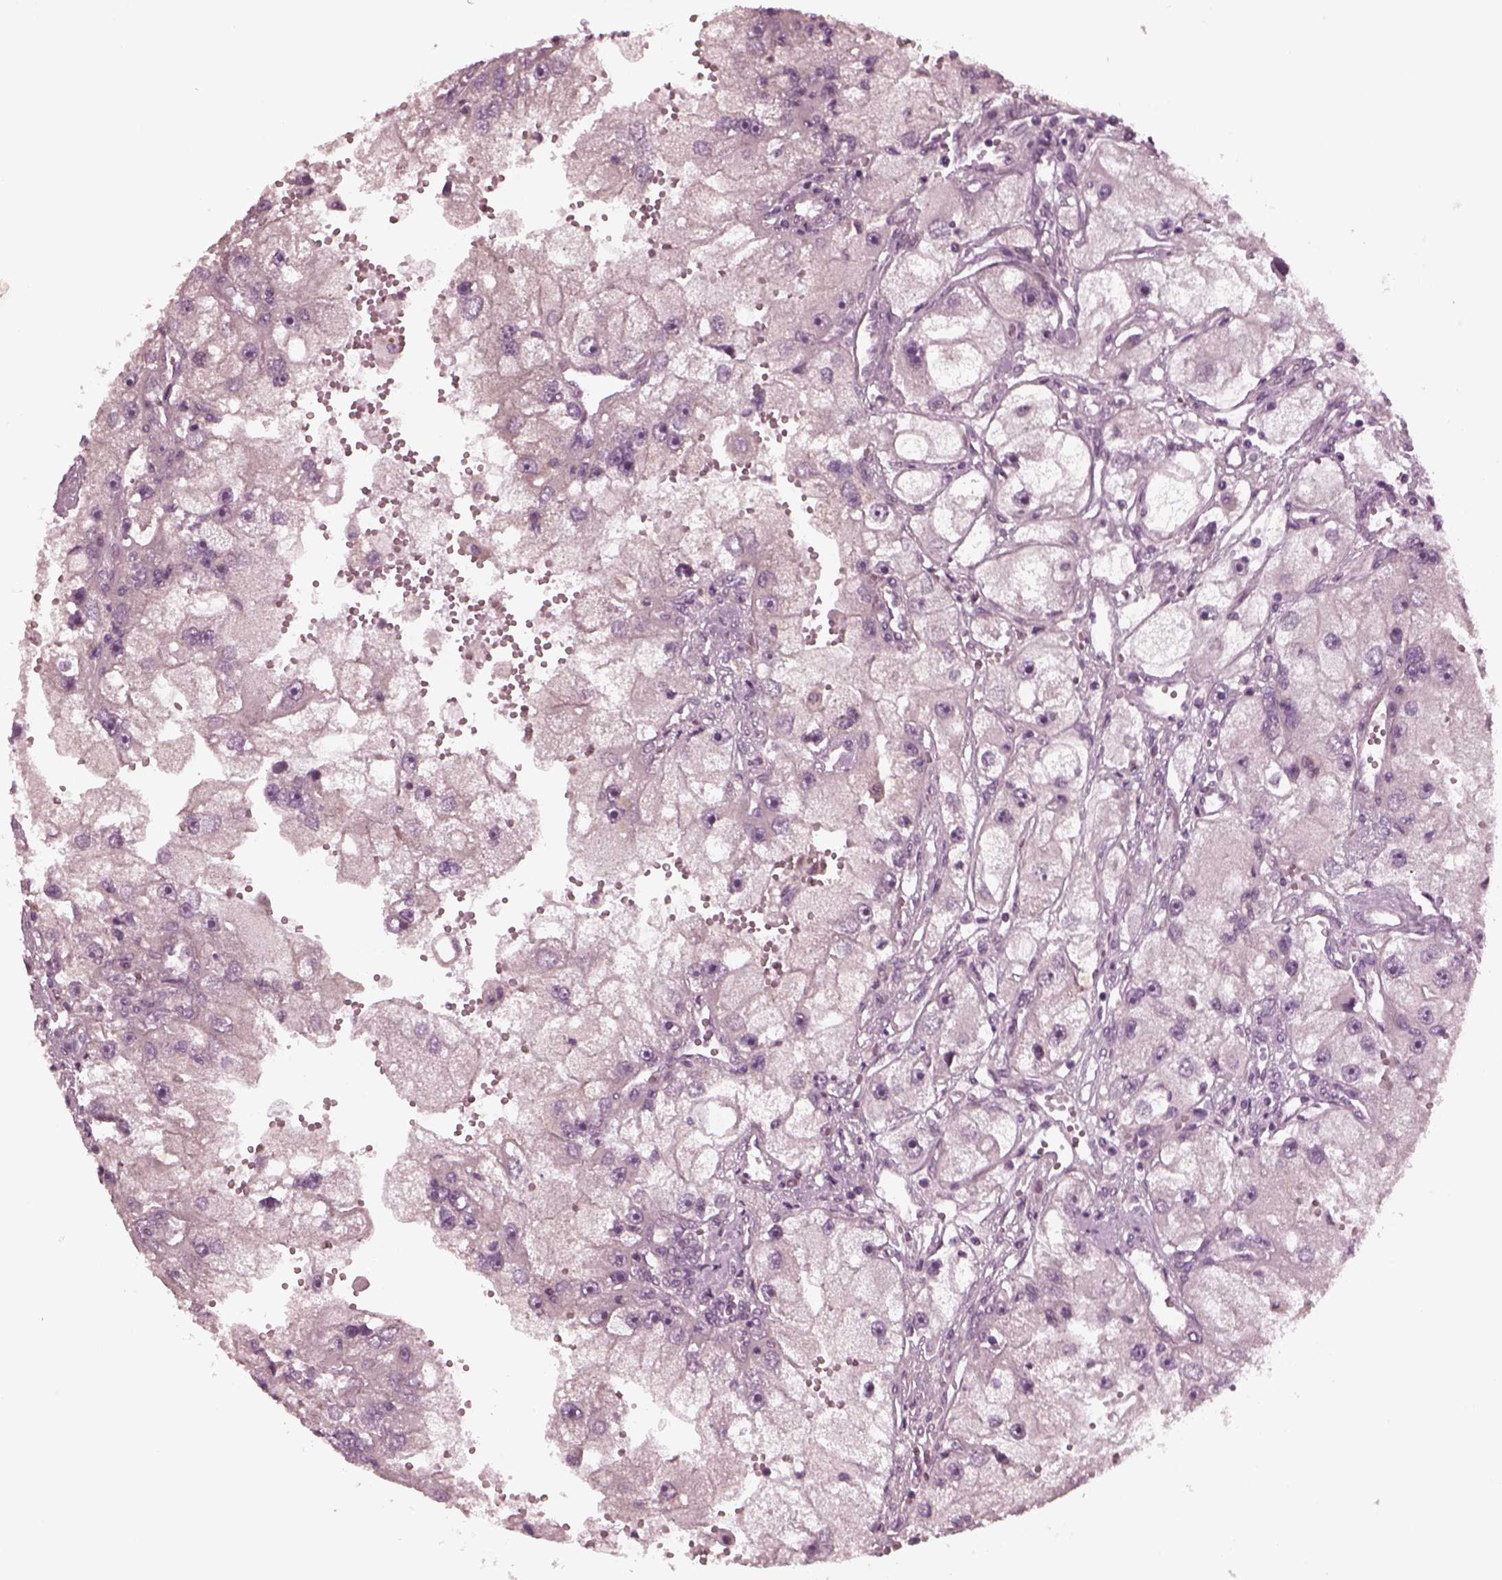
{"staining": {"intensity": "negative", "quantity": "none", "location": "none"}, "tissue": "renal cancer", "cell_type": "Tumor cells", "image_type": "cancer", "snomed": [{"axis": "morphology", "description": "Adenocarcinoma, NOS"}, {"axis": "topography", "description": "Kidney"}], "caption": "There is no significant positivity in tumor cells of renal cancer (adenocarcinoma).", "gene": "TUBG1", "patient": {"sex": "male", "age": 63}}